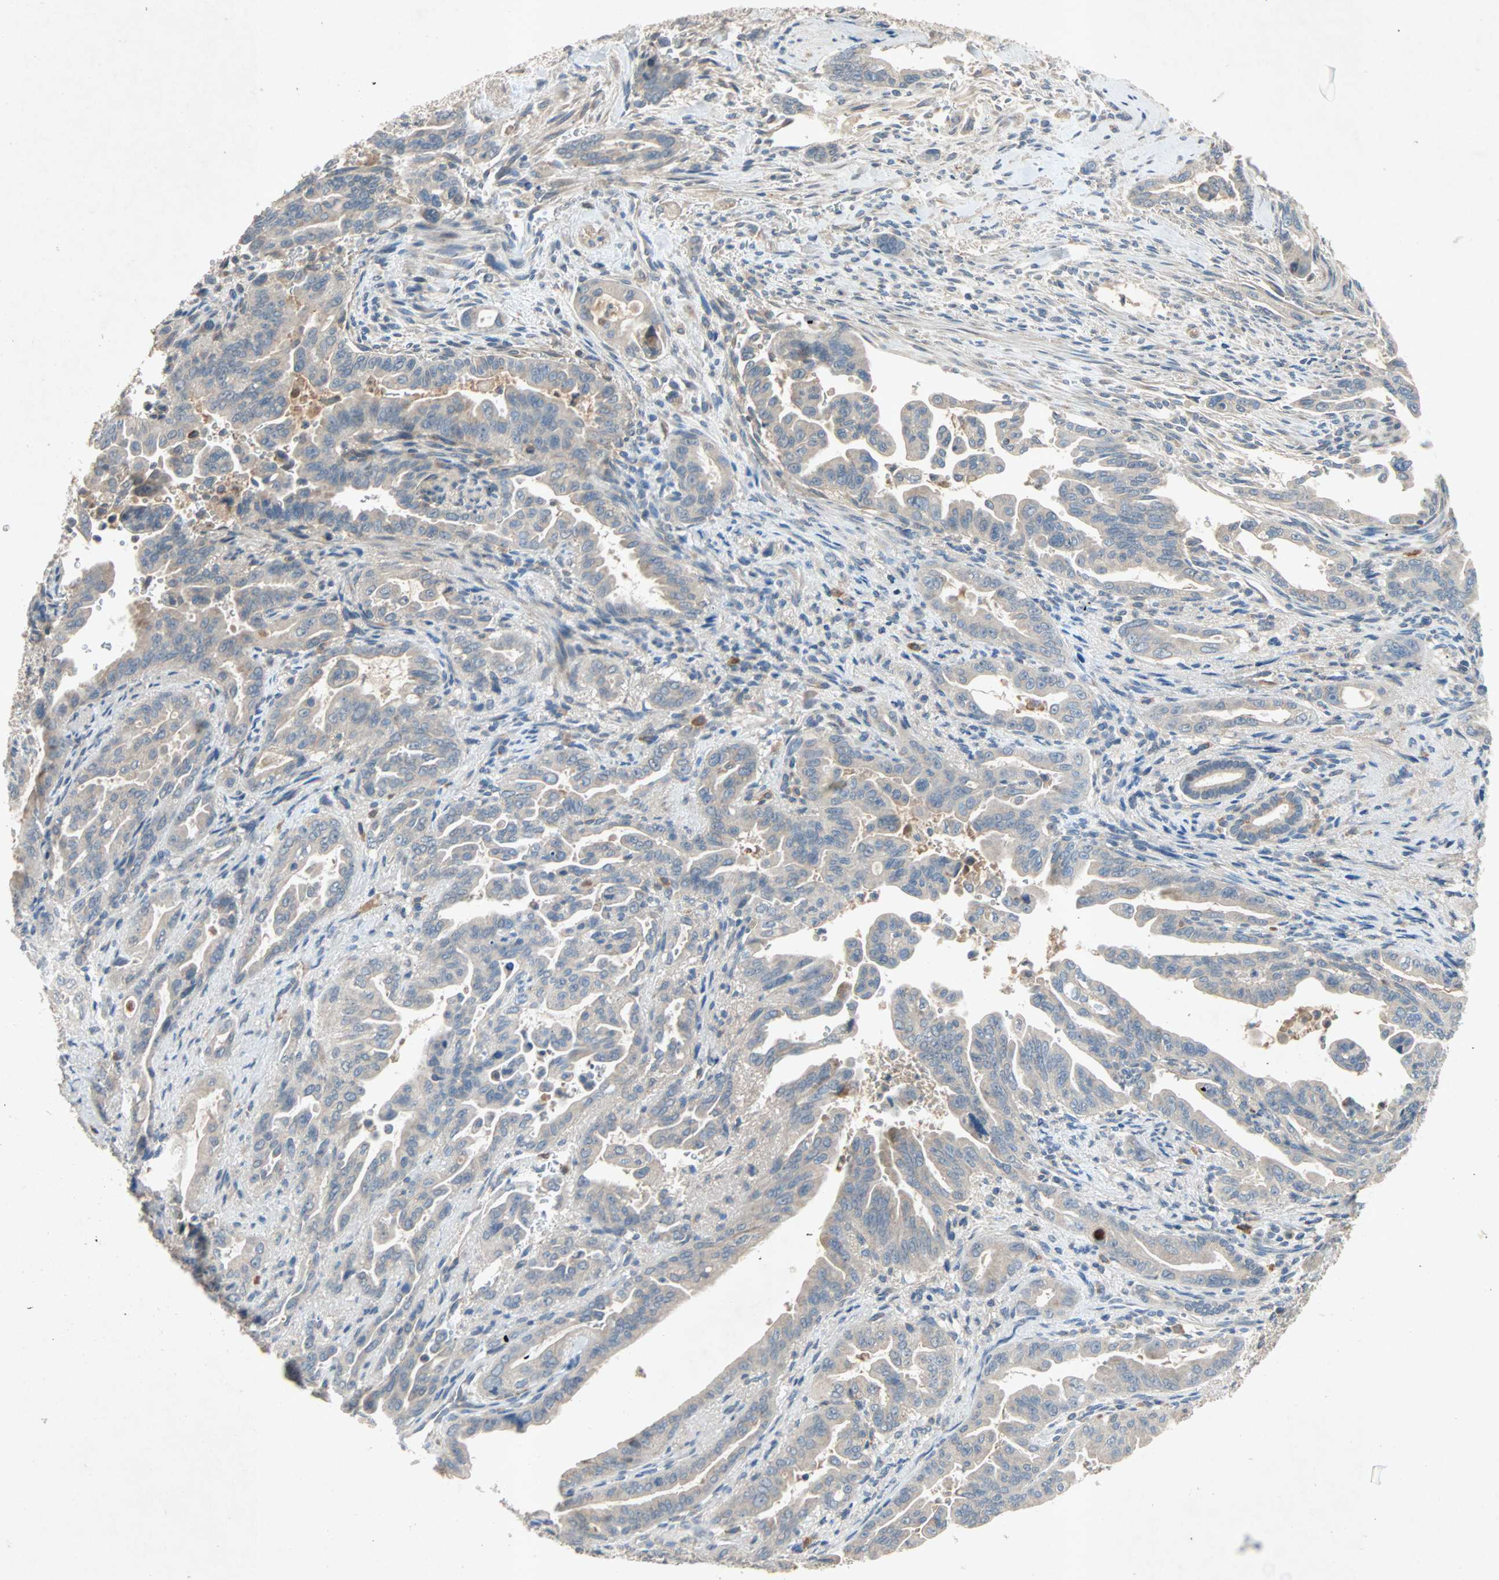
{"staining": {"intensity": "weak", "quantity": ">75%", "location": "cytoplasmic/membranous"}, "tissue": "pancreatic cancer", "cell_type": "Tumor cells", "image_type": "cancer", "snomed": [{"axis": "morphology", "description": "Adenocarcinoma, NOS"}, {"axis": "topography", "description": "Pancreas"}], "caption": "The image demonstrates immunohistochemical staining of pancreatic cancer (adenocarcinoma). There is weak cytoplasmic/membranous positivity is present in approximately >75% of tumor cells.", "gene": "XYLT1", "patient": {"sex": "male", "age": 70}}